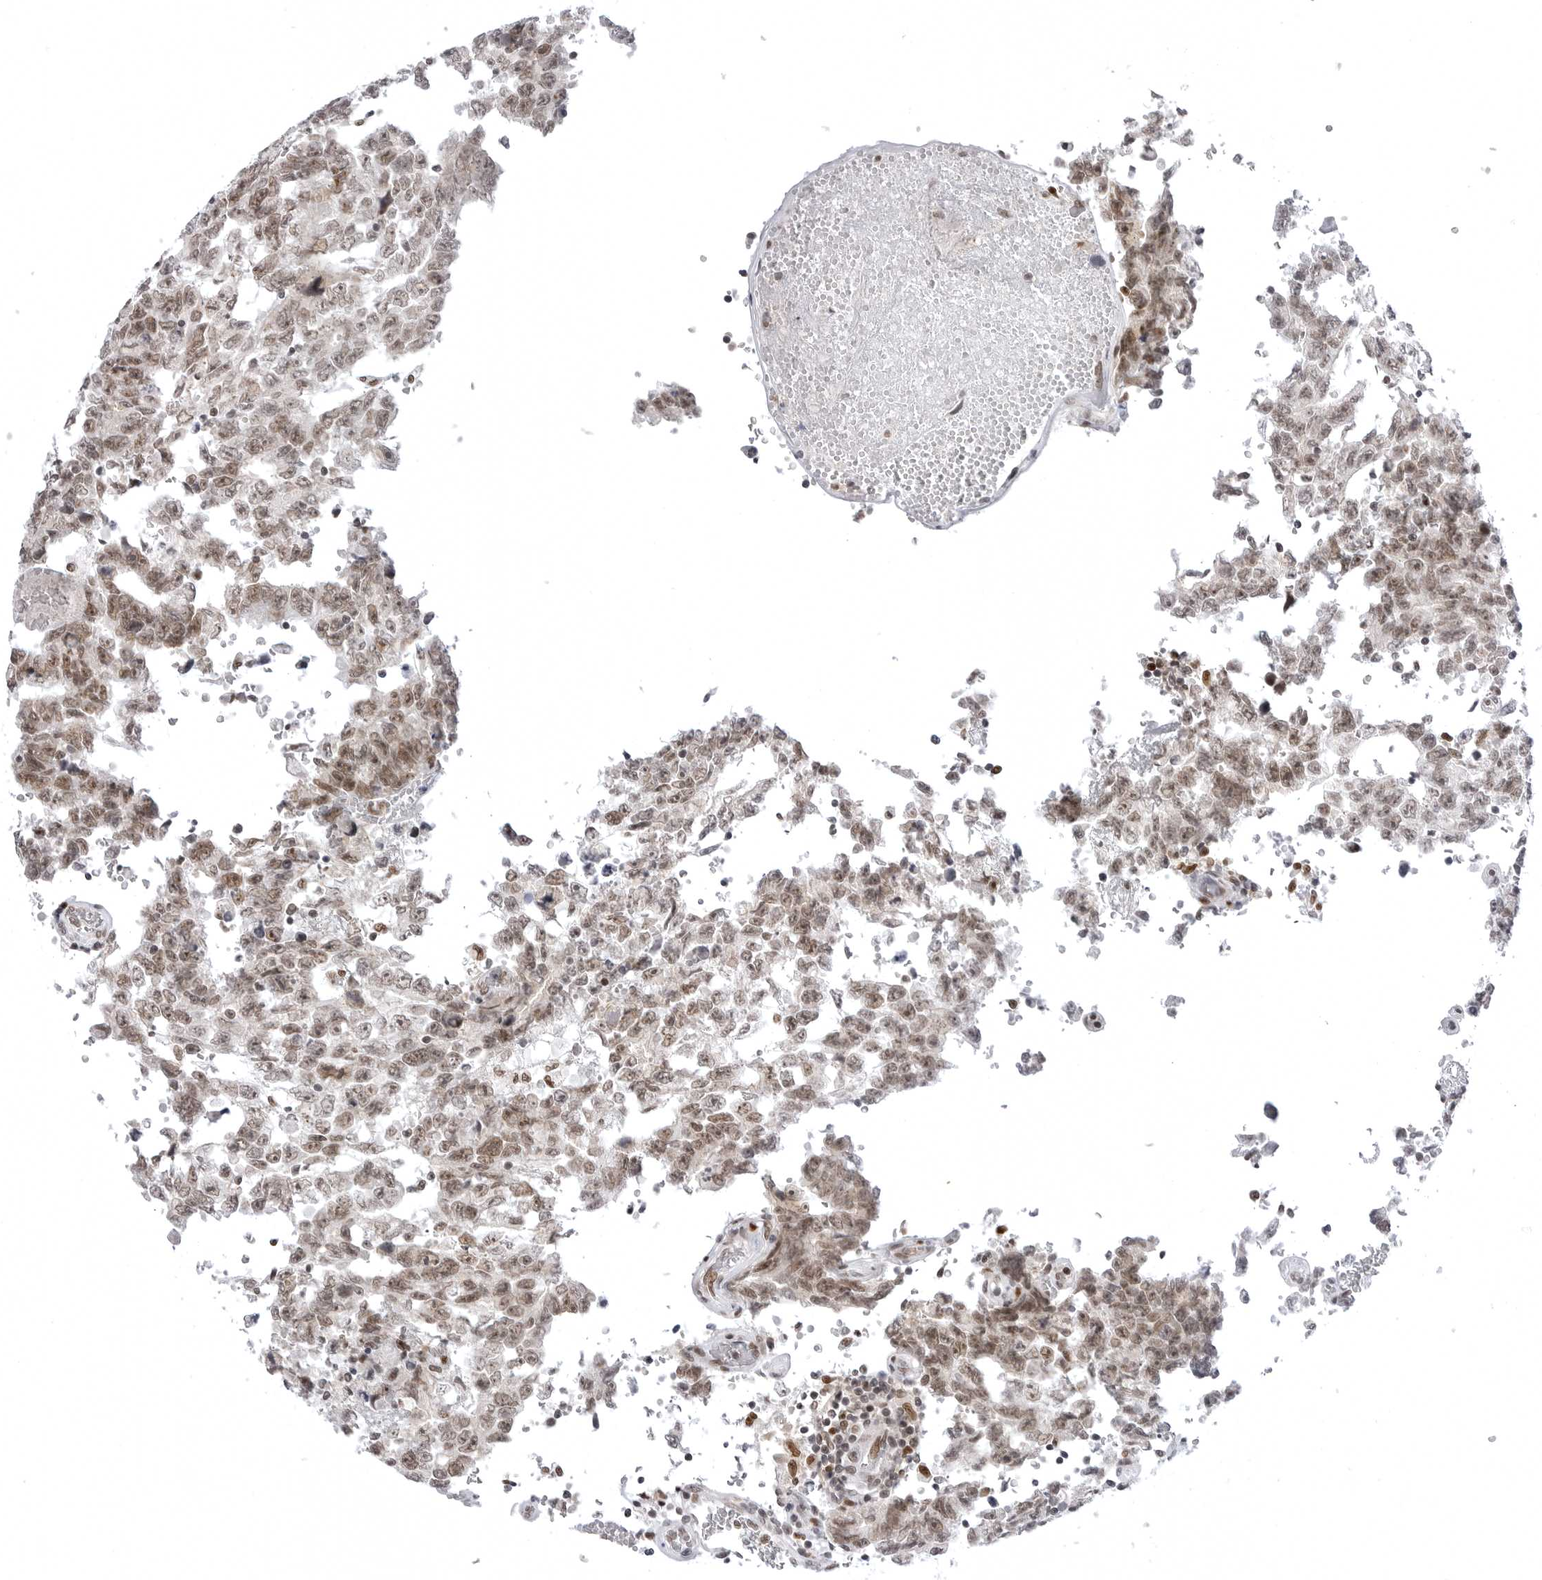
{"staining": {"intensity": "weak", "quantity": "25%-75%", "location": "nuclear"}, "tissue": "testis cancer", "cell_type": "Tumor cells", "image_type": "cancer", "snomed": [{"axis": "morphology", "description": "Carcinoma, Embryonal, NOS"}, {"axis": "topography", "description": "Testis"}], "caption": "IHC of testis embryonal carcinoma reveals low levels of weak nuclear expression in approximately 25%-75% of tumor cells.", "gene": "PTK2B", "patient": {"sex": "male", "age": 26}}